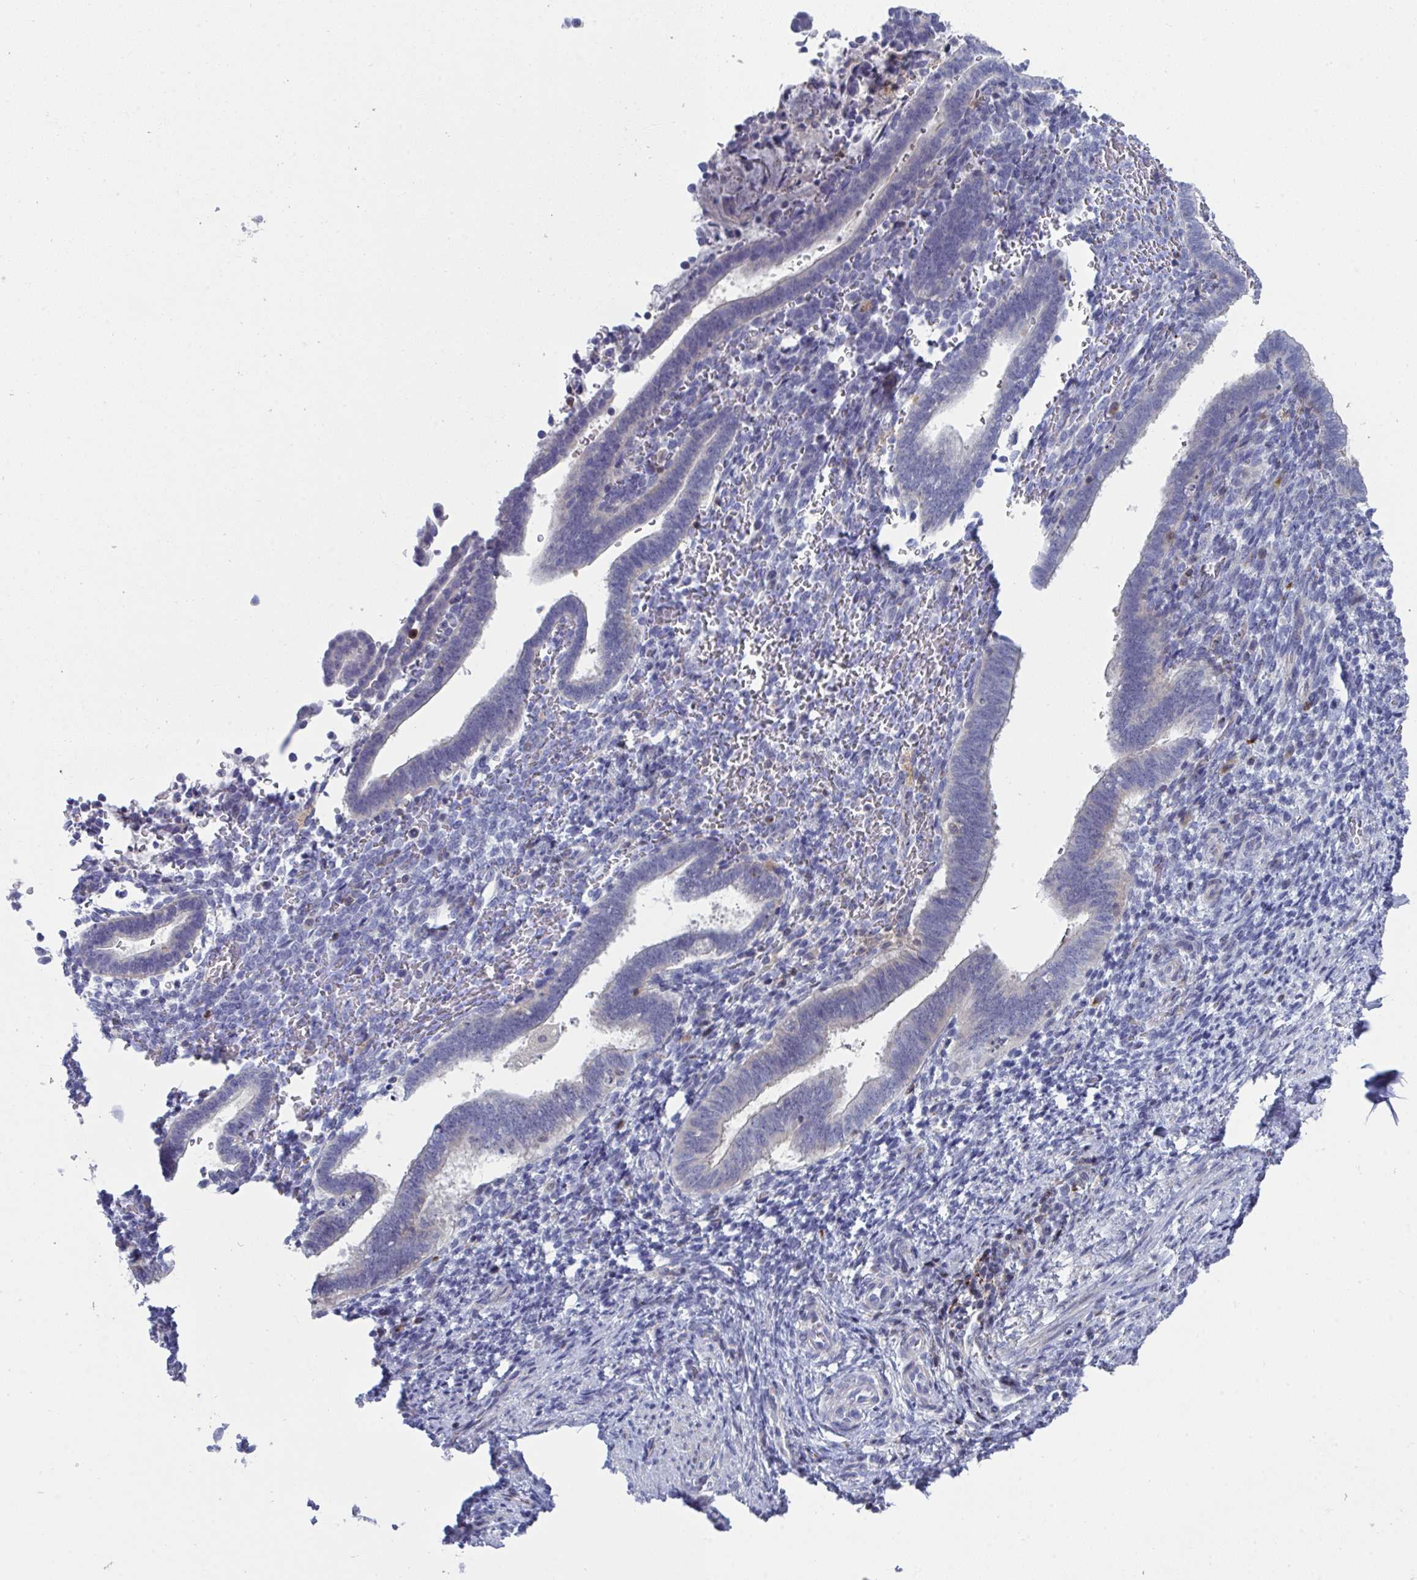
{"staining": {"intensity": "negative", "quantity": "none", "location": "none"}, "tissue": "endometrium", "cell_type": "Cells in endometrial stroma", "image_type": "normal", "snomed": [{"axis": "morphology", "description": "Normal tissue, NOS"}, {"axis": "topography", "description": "Endometrium"}], "caption": "Endometrium was stained to show a protein in brown. There is no significant staining in cells in endometrial stroma. (DAB (3,3'-diaminobenzidine) IHC visualized using brightfield microscopy, high magnification).", "gene": "AOC2", "patient": {"sex": "female", "age": 34}}